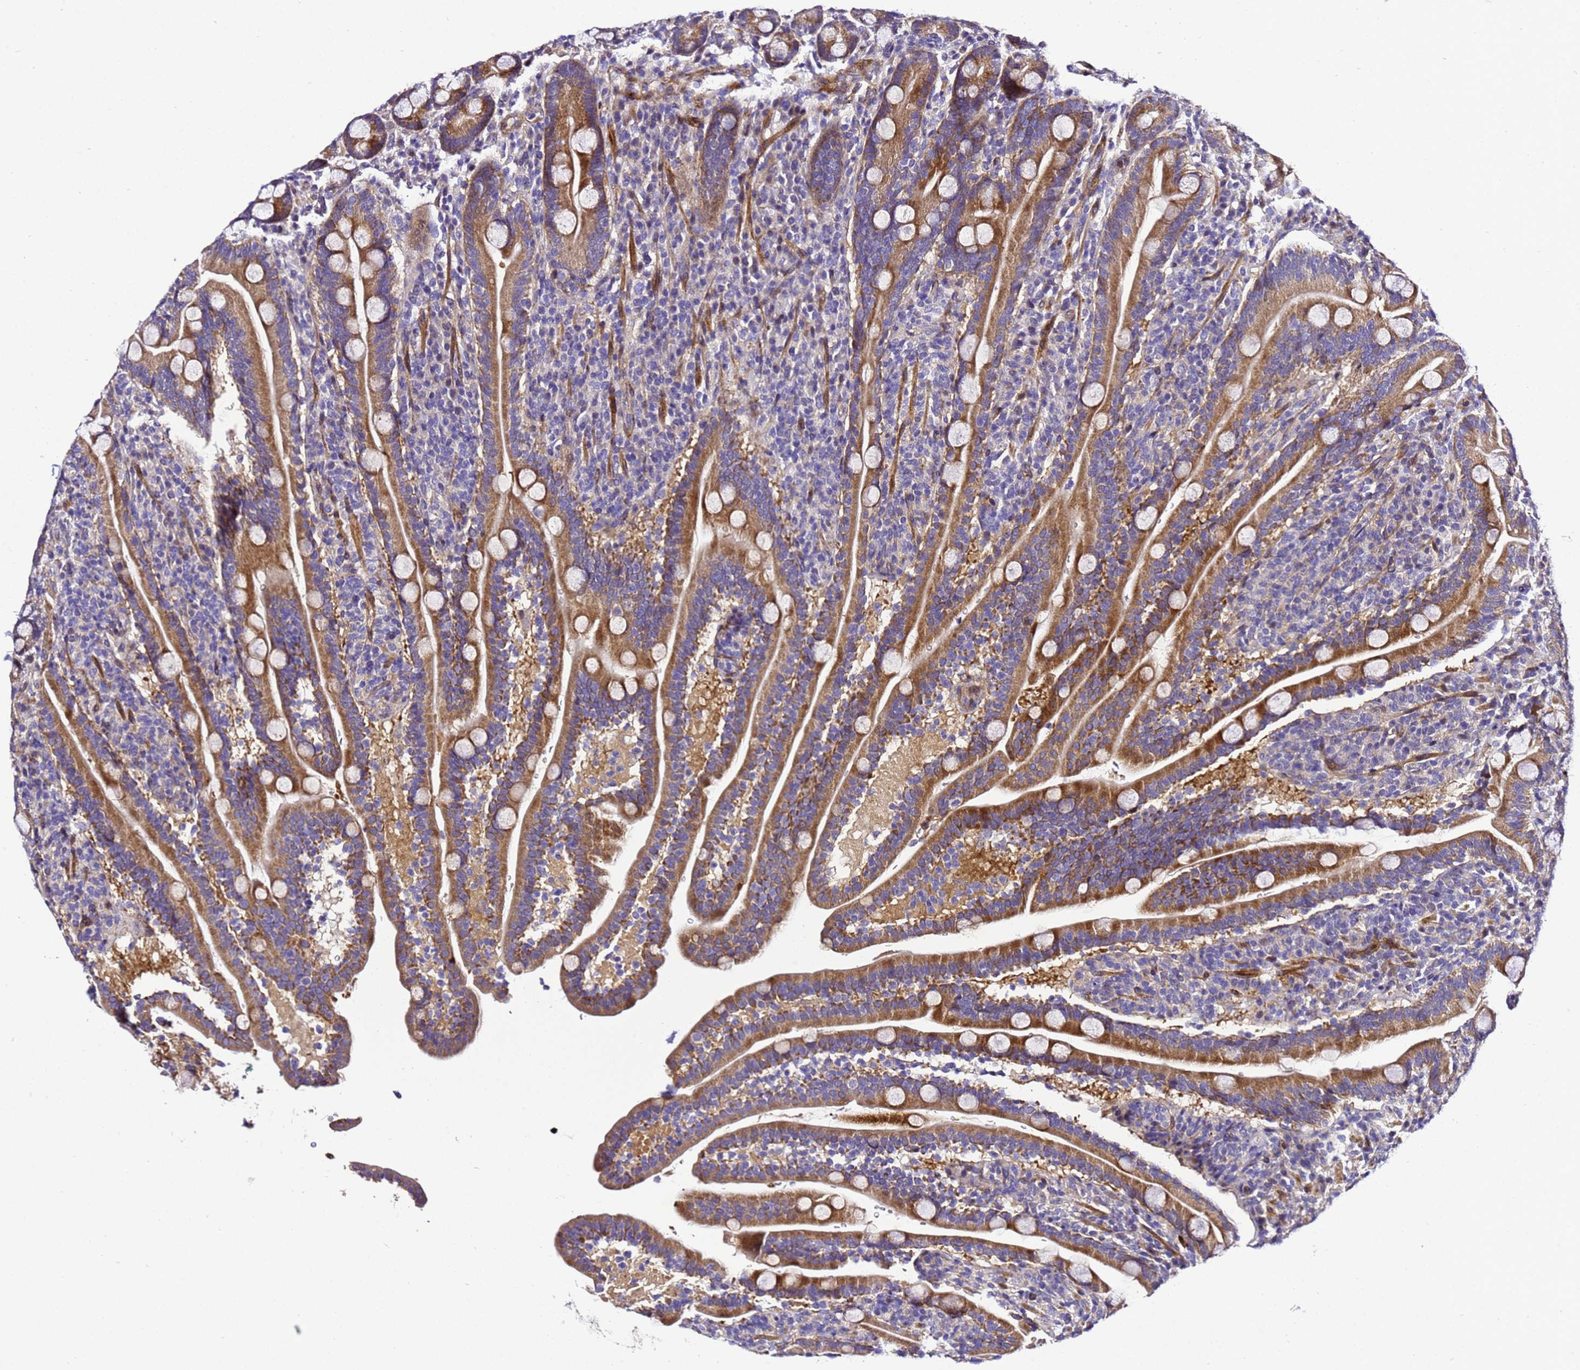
{"staining": {"intensity": "strong", "quantity": ">75%", "location": "cytoplasmic/membranous"}, "tissue": "duodenum", "cell_type": "Glandular cells", "image_type": "normal", "snomed": [{"axis": "morphology", "description": "Normal tissue, NOS"}, {"axis": "topography", "description": "Duodenum"}], "caption": "A micrograph of duodenum stained for a protein exhibits strong cytoplasmic/membranous brown staining in glandular cells.", "gene": "ZNF417", "patient": {"sex": "male", "age": 35}}